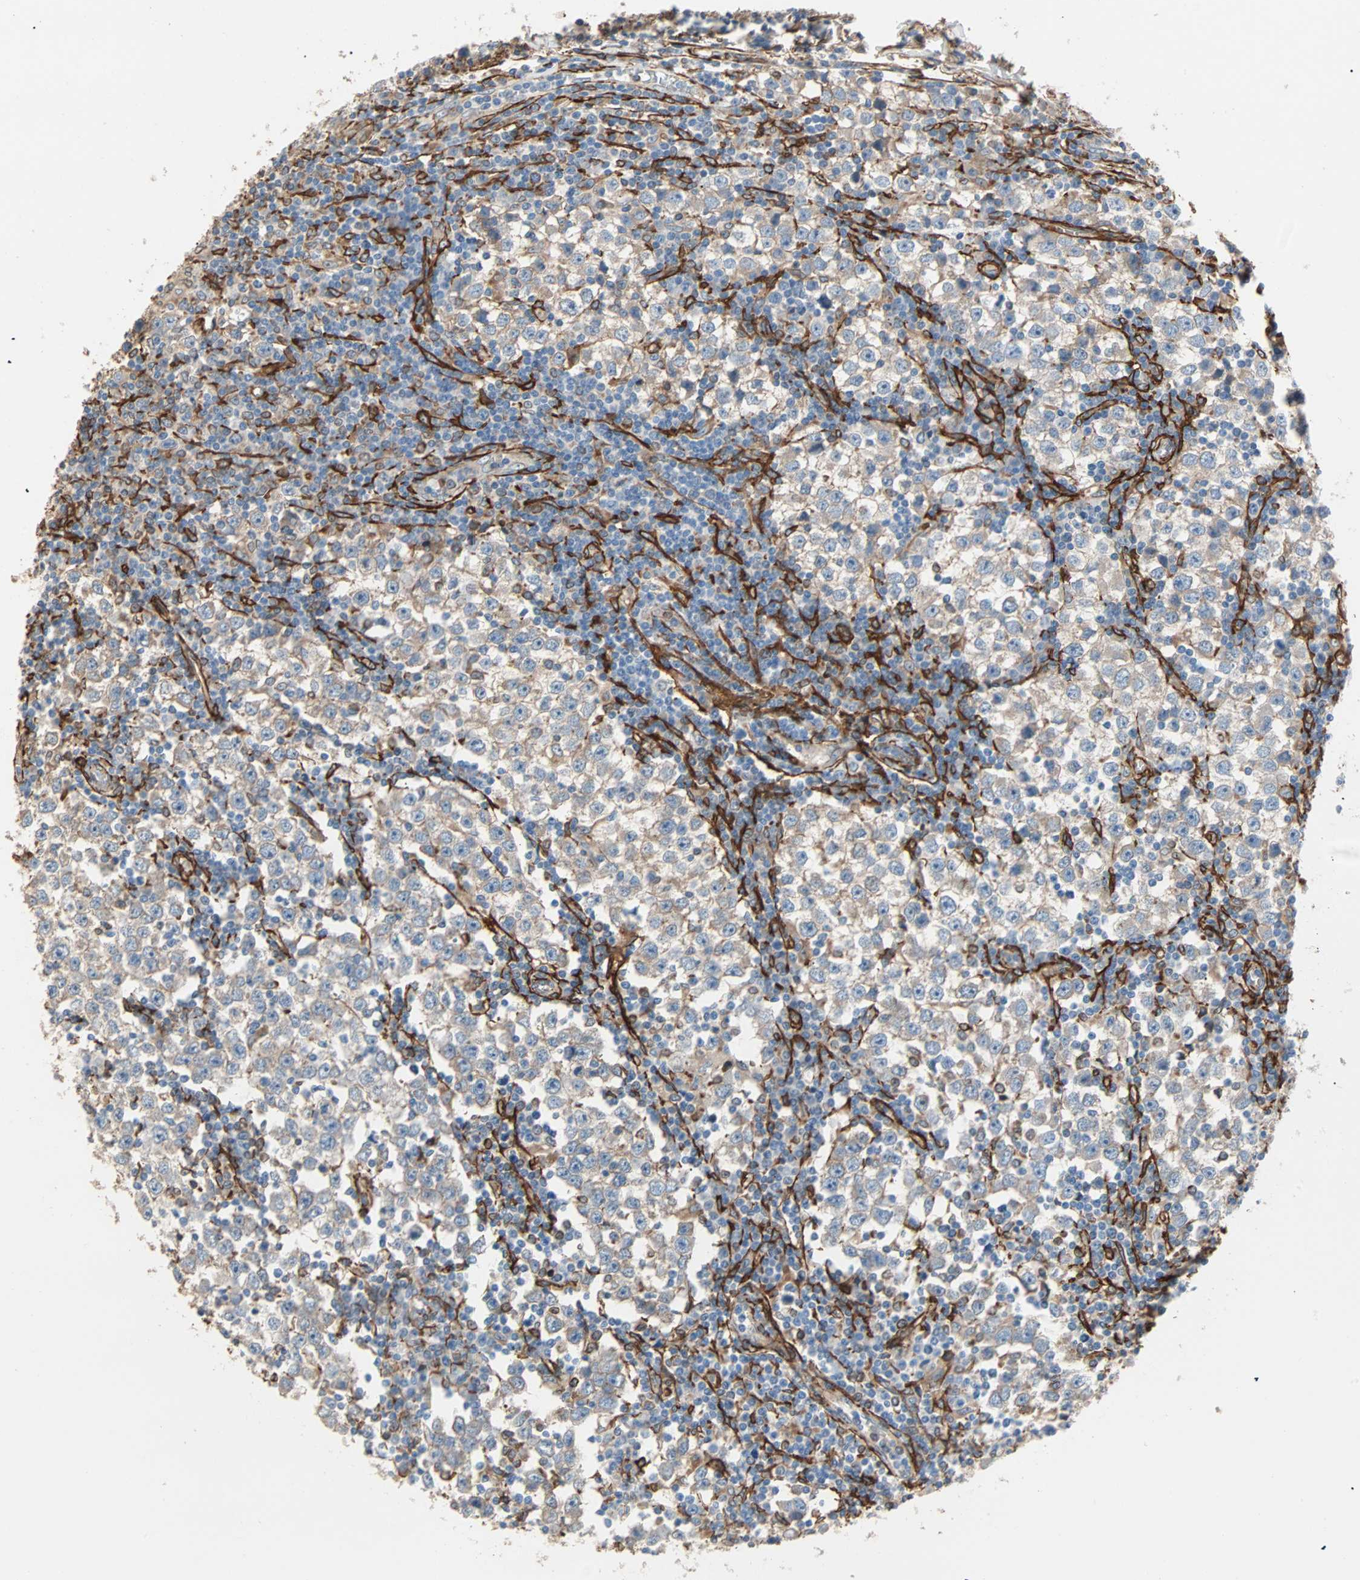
{"staining": {"intensity": "weak", "quantity": ">75%", "location": "cytoplasmic/membranous"}, "tissue": "testis cancer", "cell_type": "Tumor cells", "image_type": "cancer", "snomed": [{"axis": "morphology", "description": "Seminoma, NOS"}, {"axis": "topography", "description": "Testis"}], "caption": "High-magnification brightfield microscopy of testis cancer stained with DAB (3,3'-diaminobenzidine) (brown) and counterstained with hematoxylin (blue). tumor cells exhibit weak cytoplasmic/membranous expression is appreciated in about>75% of cells. The staining is performed using DAB (3,3'-diaminobenzidine) brown chromogen to label protein expression. The nuclei are counter-stained blue using hematoxylin.", "gene": "EPB41L2", "patient": {"sex": "male", "age": 65}}